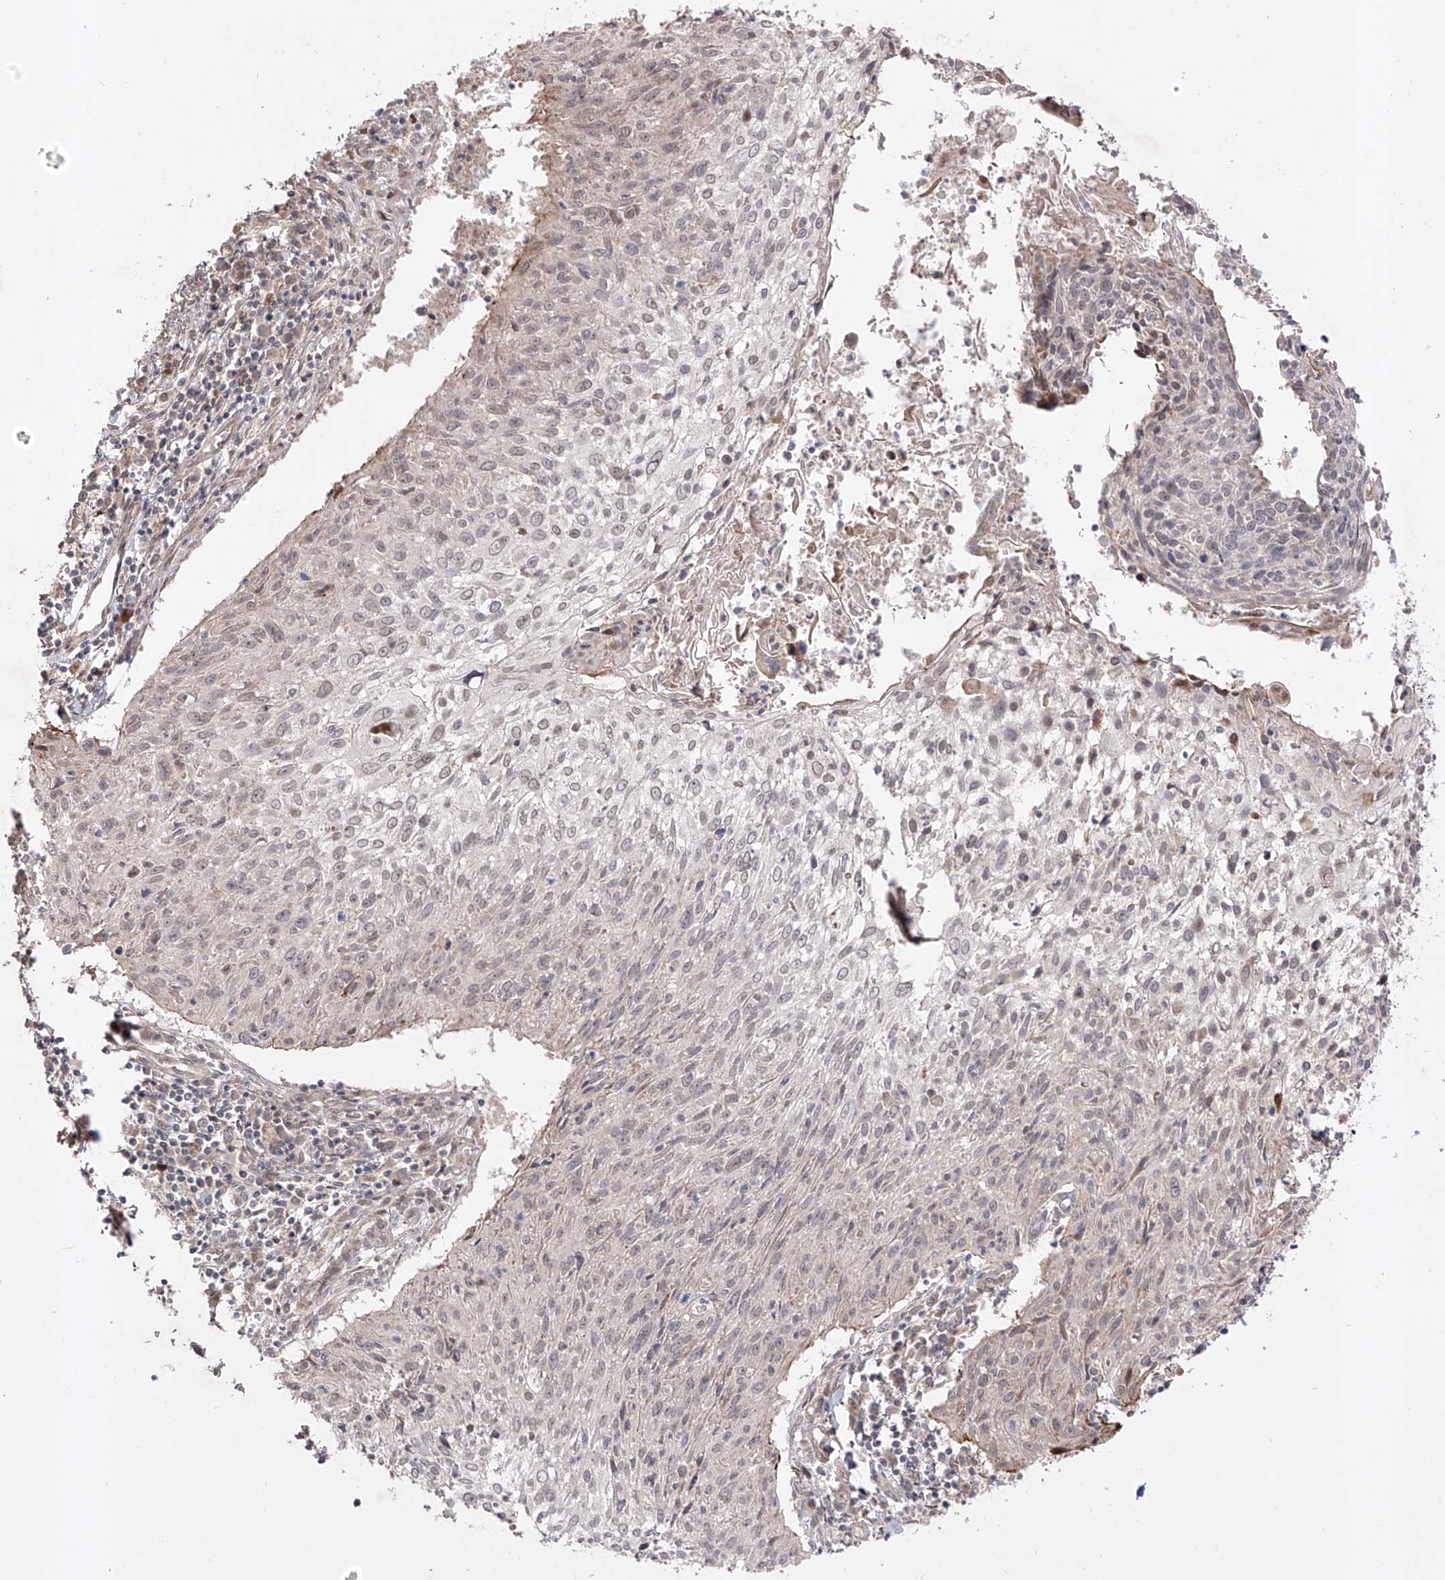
{"staining": {"intensity": "negative", "quantity": "none", "location": "none"}, "tissue": "cervical cancer", "cell_type": "Tumor cells", "image_type": "cancer", "snomed": [{"axis": "morphology", "description": "Squamous cell carcinoma, NOS"}, {"axis": "topography", "description": "Cervix"}], "caption": "A high-resolution photomicrograph shows immunohistochemistry staining of cervical cancer, which demonstrates no significant expression in tumor cells. Brightfield microscopy of IHC stained with DAB (3,3'-diaminobenzidine) (brown) and hematoxylin (blue), captured at high magnification.", "gene": "KDM1B", "patient": {"sex": "female", "age": 51}}